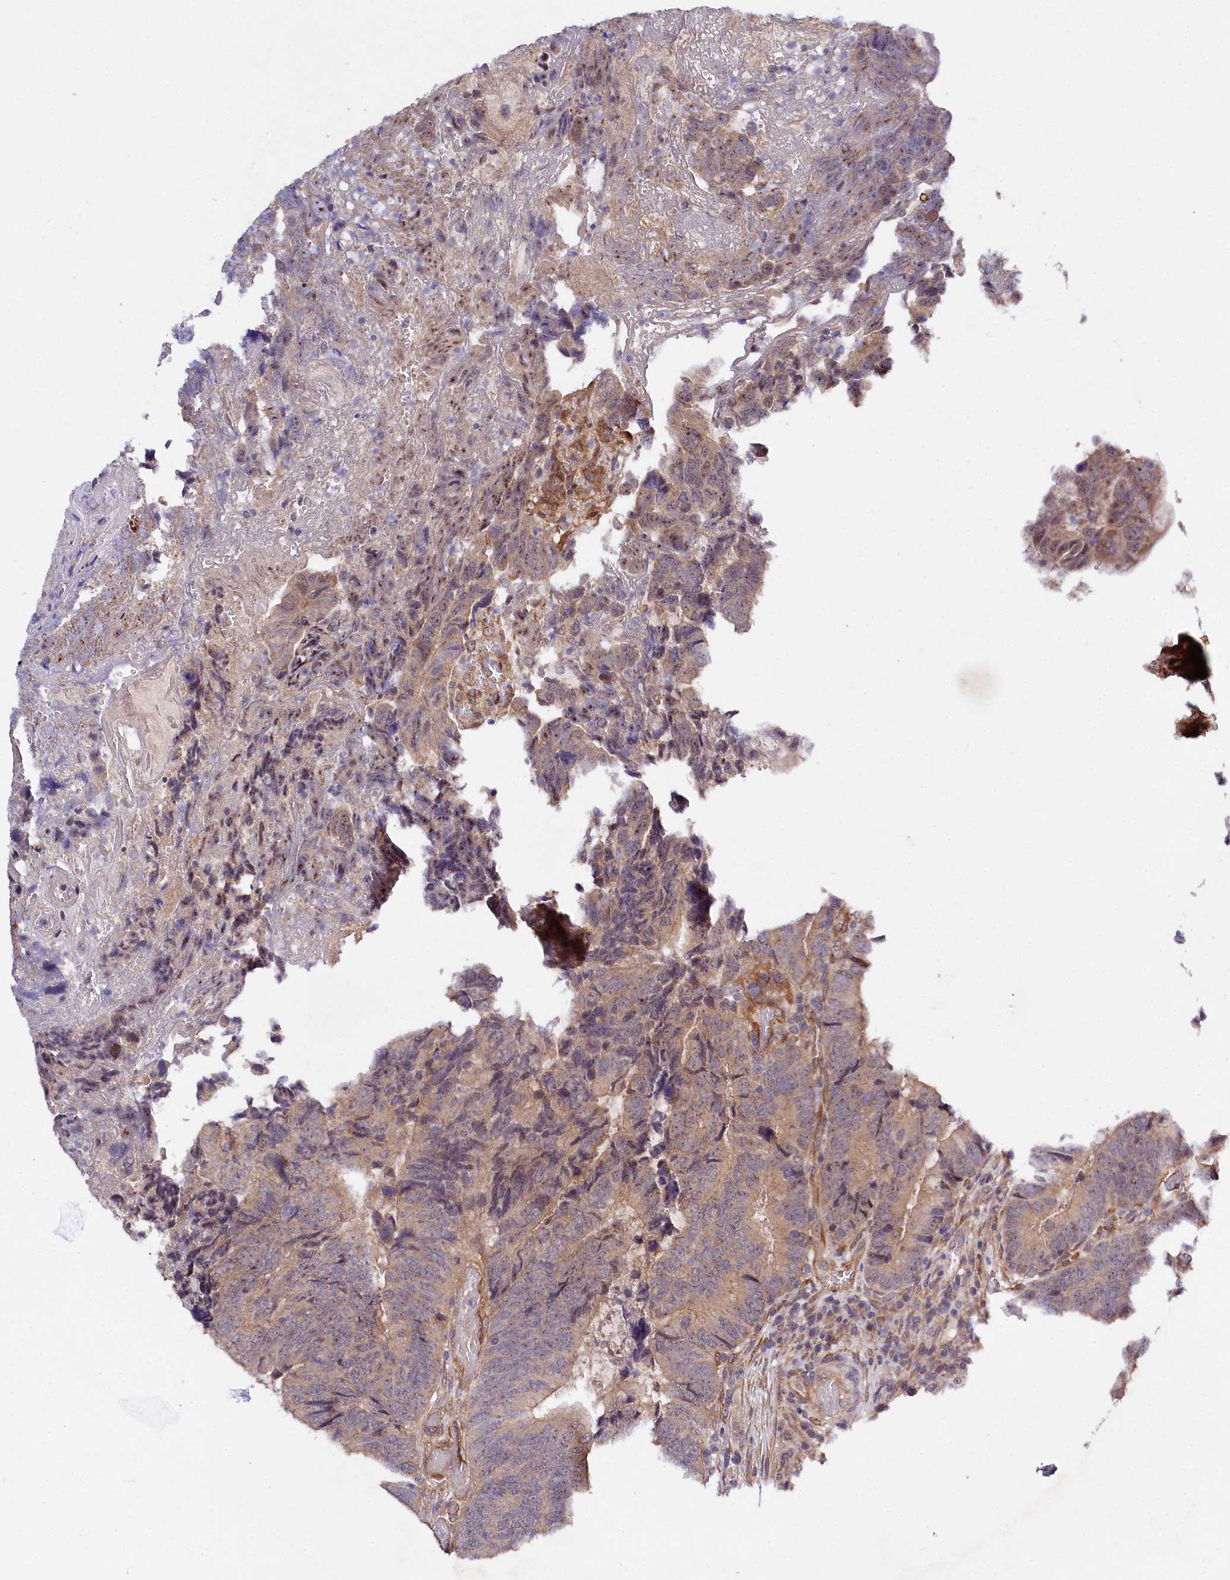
{"staining": {"intensity": "weak", "quantity": "<25%", "location": "cytoplasmic/membranous,nuclear"}, "tissue": "colorectal cancer", "cell_type": "Tumor cells", "image_type": "cancer", "snomed": [{"axis": "morphology", "description": "Adenocarcinoma, NOS"}, {"axis": "topography", "description": "Colon"}], "caption": "Immunohistochemistry (IHC) of colorectal adenocarcinoma reveals no expression in tumor cells.", "gene": "PHLDB1", "patient": {"sex": "female", "age": 67}}